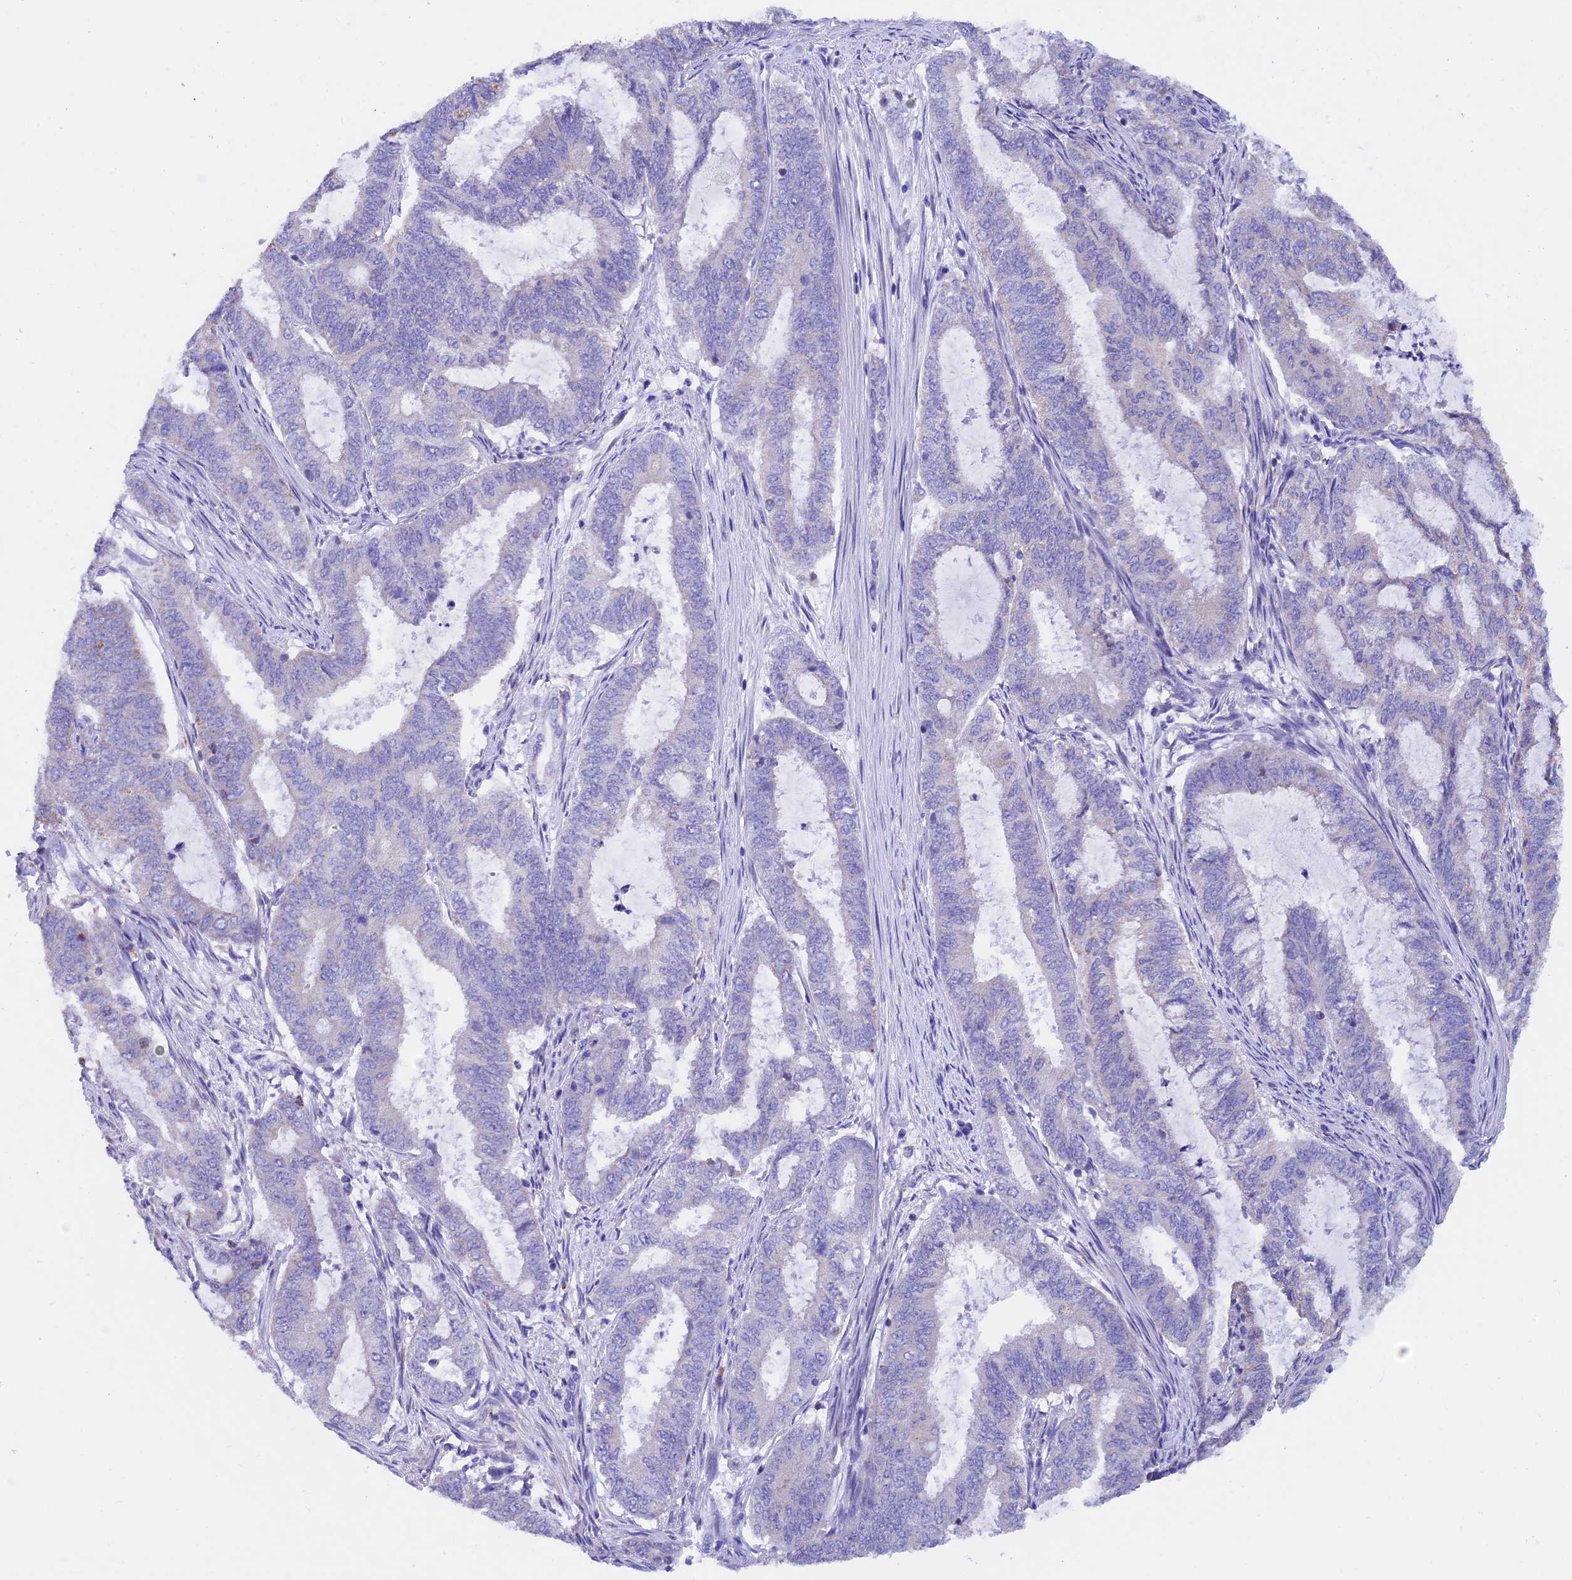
{"staining": {"intensity": "negative", "quantity": "none", "location": "none"}, "tissue": "endometrial cancer", "cell_type": "Tumor cells", "image_type": "cancer", "snomed": [{"axis": "morphology", "description": "Adenocarcinoma, NOS"}, {"axis": "topography", "description": "Endometrium"}], "caption": "The IHC histopathology image has no significant expression in tumor cells of adenocarcinoma (endometrial) tissue.", "gene": "SLC8B1", "patient": {"sex": "female", "age": 51}}